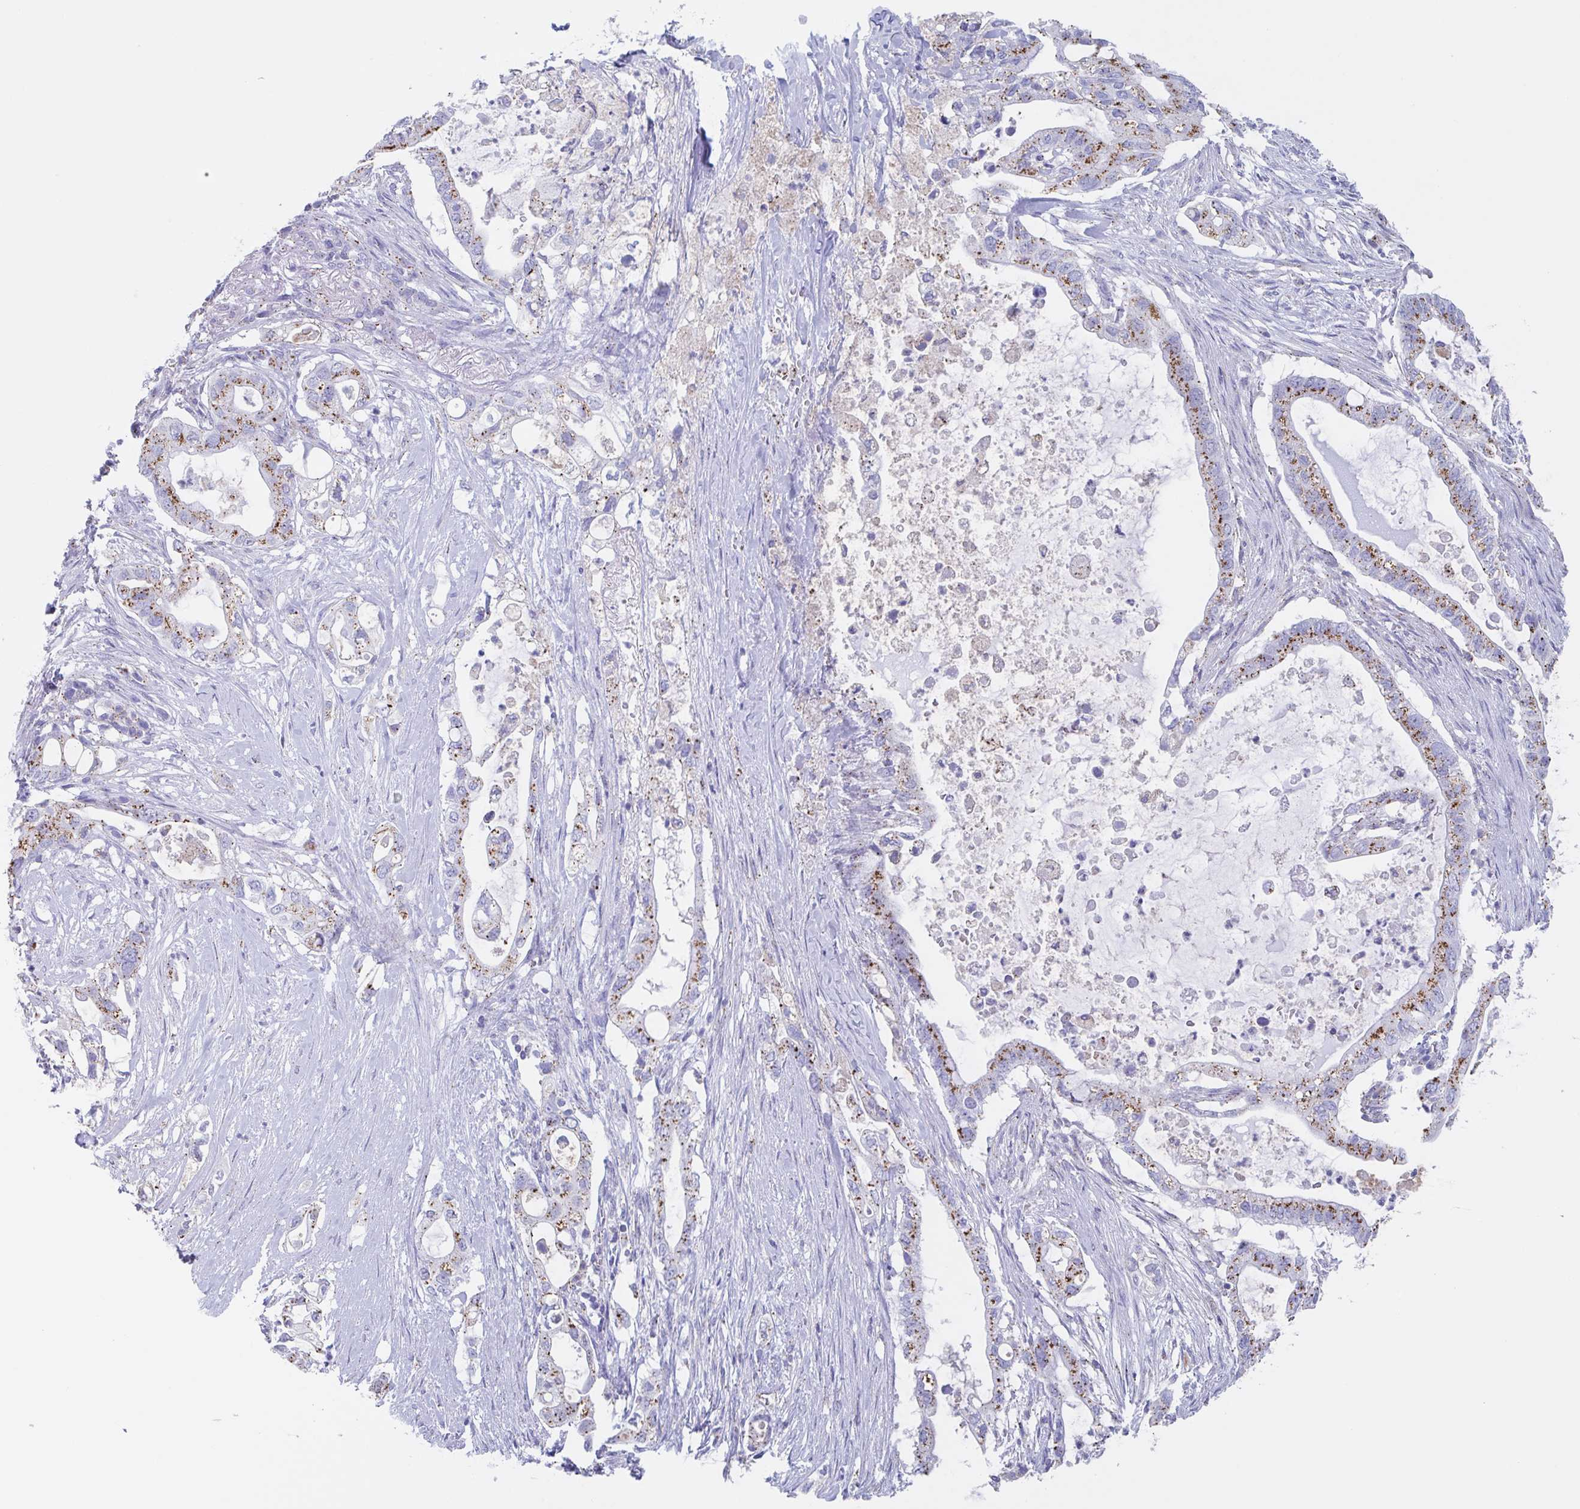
{"staining": {"intensity": "moderate", "quantity": ">75%", "location": "cytoplasmic/membranous"}, "tissue": "pancreatic cancer", "cell_type": "Tumor cells", "image_type": "cancer", "snomed": [{"axis": "morphology", "description": "Adenocarcinoma, NOS"}, {"axis": "topography", "description": "Pancreas"}], "caption": "Protein expression analysis of human pancreatic cancer (adenocarcinoma) reveals moderate cytoplasmic/membranous staining in about >75% of tumor cells. (IHC, brightfield microscopy, high magnification).", "gene": "CHMP5", "patient": {"sex": "female", "age": 72}}